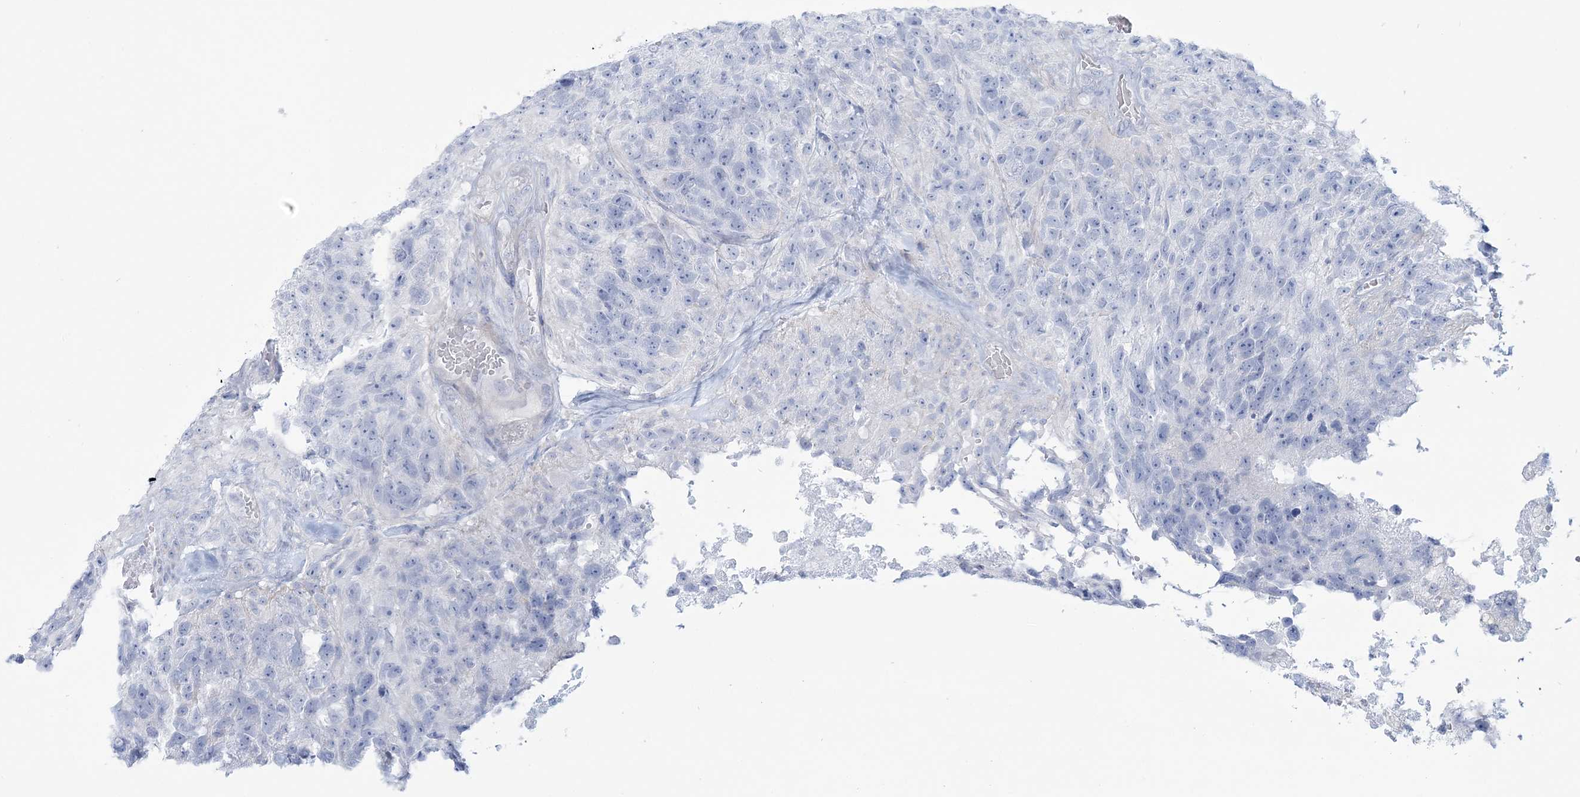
{"staining": {"intensity": "negative", "quantity": "none", "location": "none"}, "tissue": "glioma", "cell_type": "Tumor cells", "image_type": "cancer", "snomed": [{"axis": "morphology", "description": "Glioma, malignant, High grade"}, {"axis": "topography", "description": "Brain"}], "caption": "Photomicrograph shows no significant protein positivity in tumor cells of malignant glioma (high-grade).", "gene": "ADGB", "patient": {"sex": "male", "age": 69}}